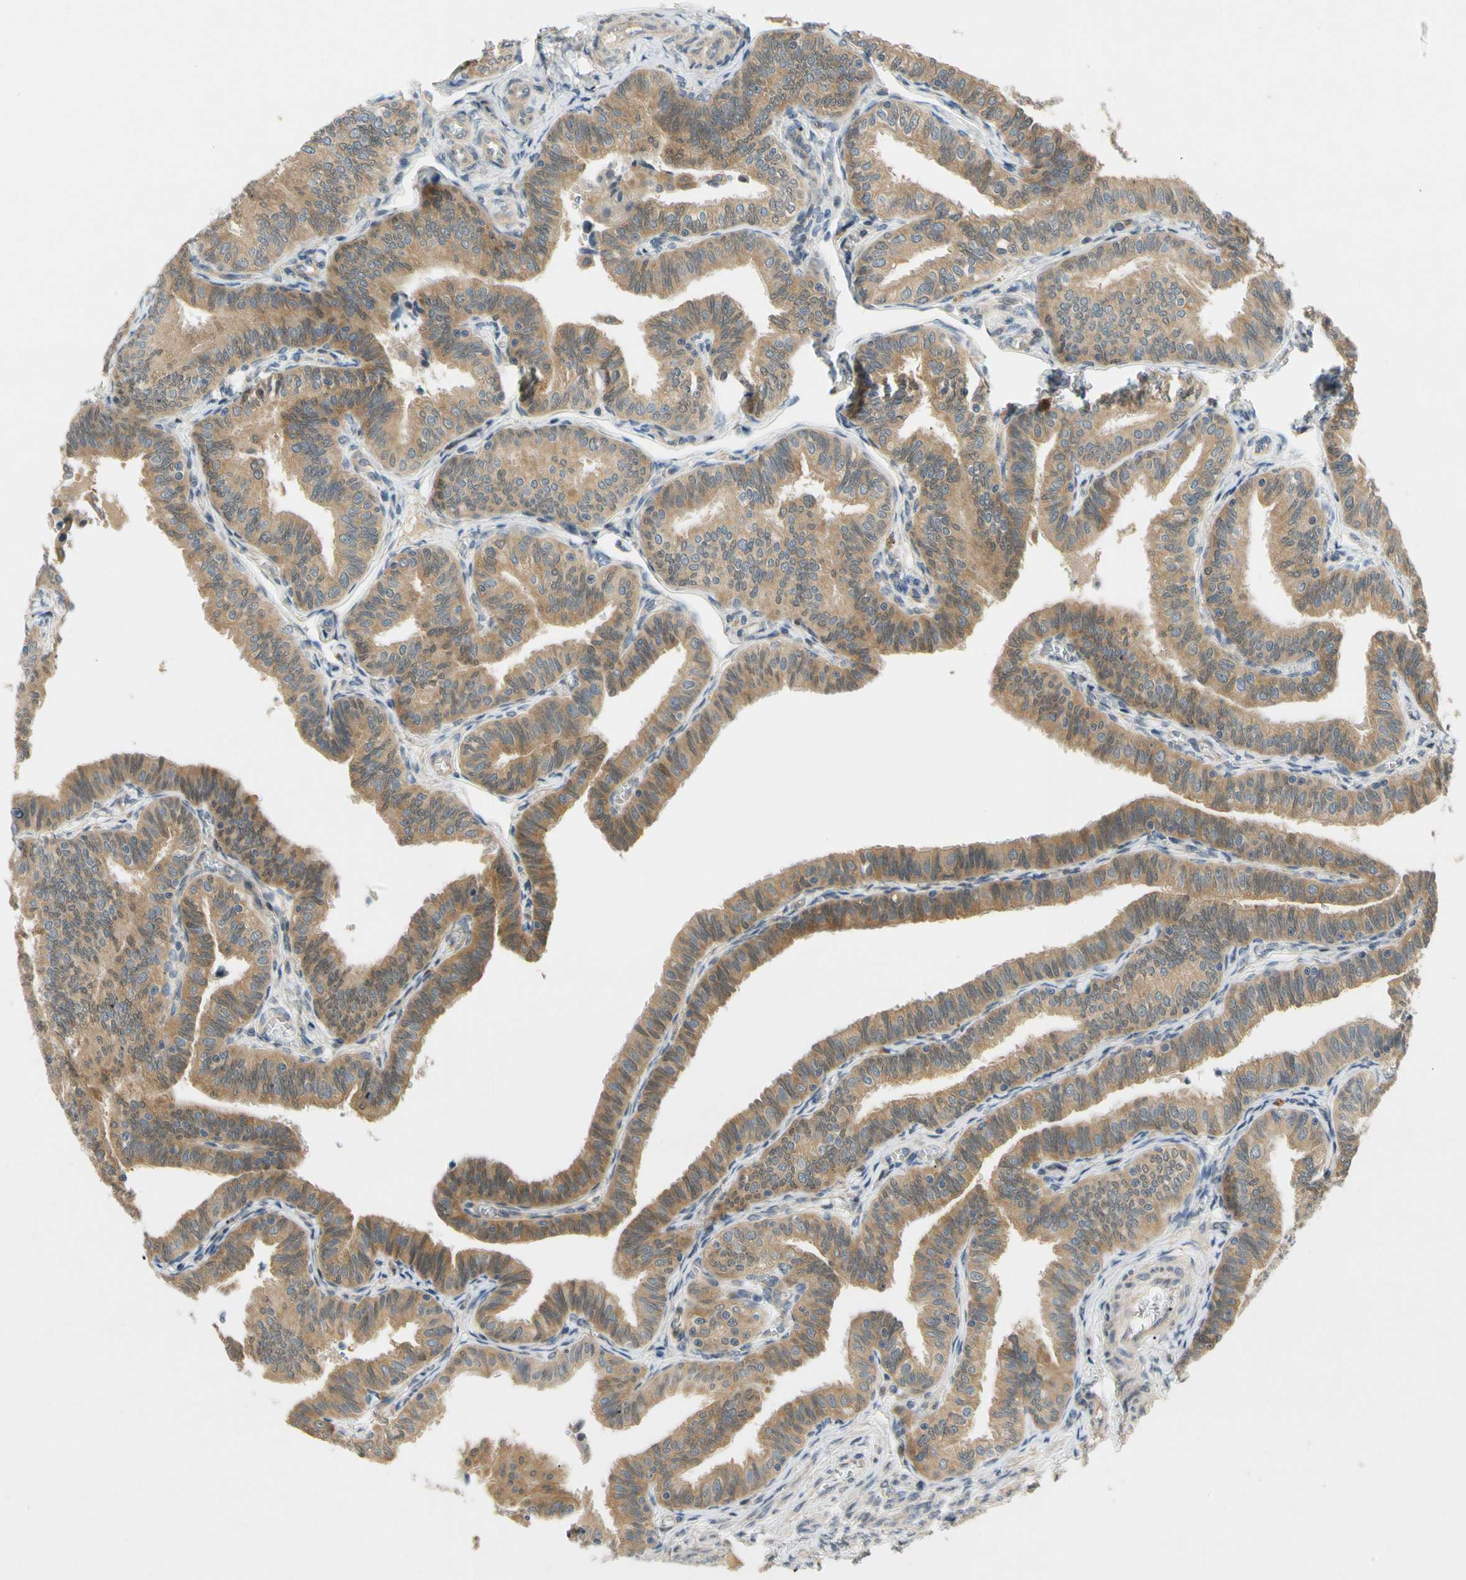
{"staining": {"intensity": "moderate", "quantity": ">75%", "location": "cytoplasmic/membranous"}, "tissue": "fallopian tube", "cell_type": "Glandular cells", "image_type": "normal", "snomed": [{"axis": "morphology", "description": "Normal tissue, NOS"}, {"axis": "topography", "description": "Fallopian tube"}], "caption": "Immunohistochemical staining of benign human fallopian tube reveals >75% levels of moderate cytoplasmic/membranous protein expression in about >75% of glandular cells.", "gene": "GATD1", "patient": {"sex": "female", "age": 46}}